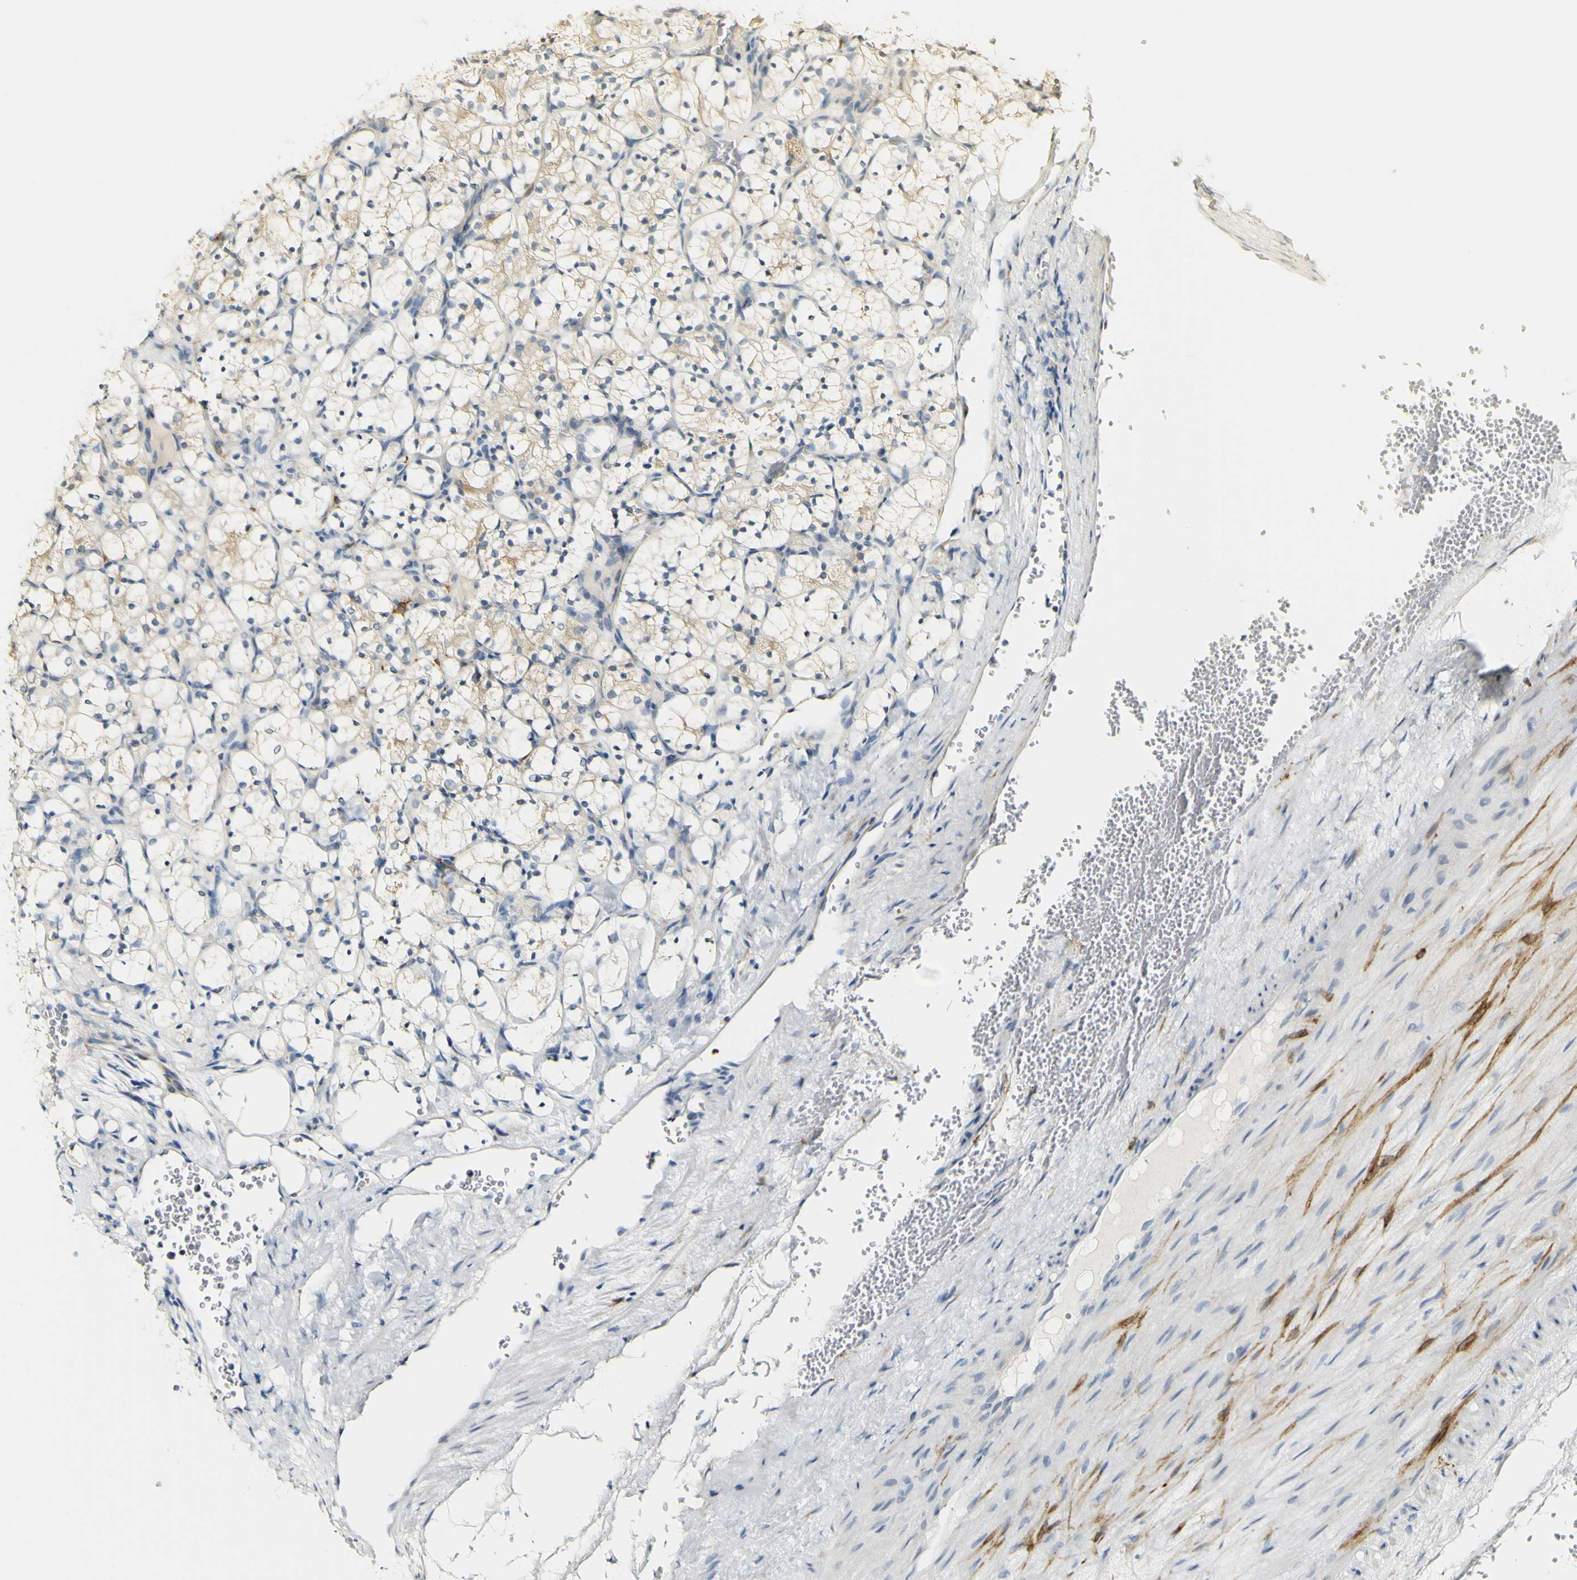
{"staining": {"intensity": "weak", "quantity": "<25%", "location": "cytoplasmic/membranous"}, "tissue": "renal cancer", "cell_type": "Tumor cells", "image_type": "cancer", "snomed": [{"axis": "morphology", "description": "Adenocarcinoma, NOS"}, {"axis": "topography", "description": "Kidney"}], "caption": "This is an immunohistochemistry photomicrograph of human renal cancer. There is no expression in tumor cells.", "gene": "FMO3", "patient": {"sex": "female", "age": 69}}